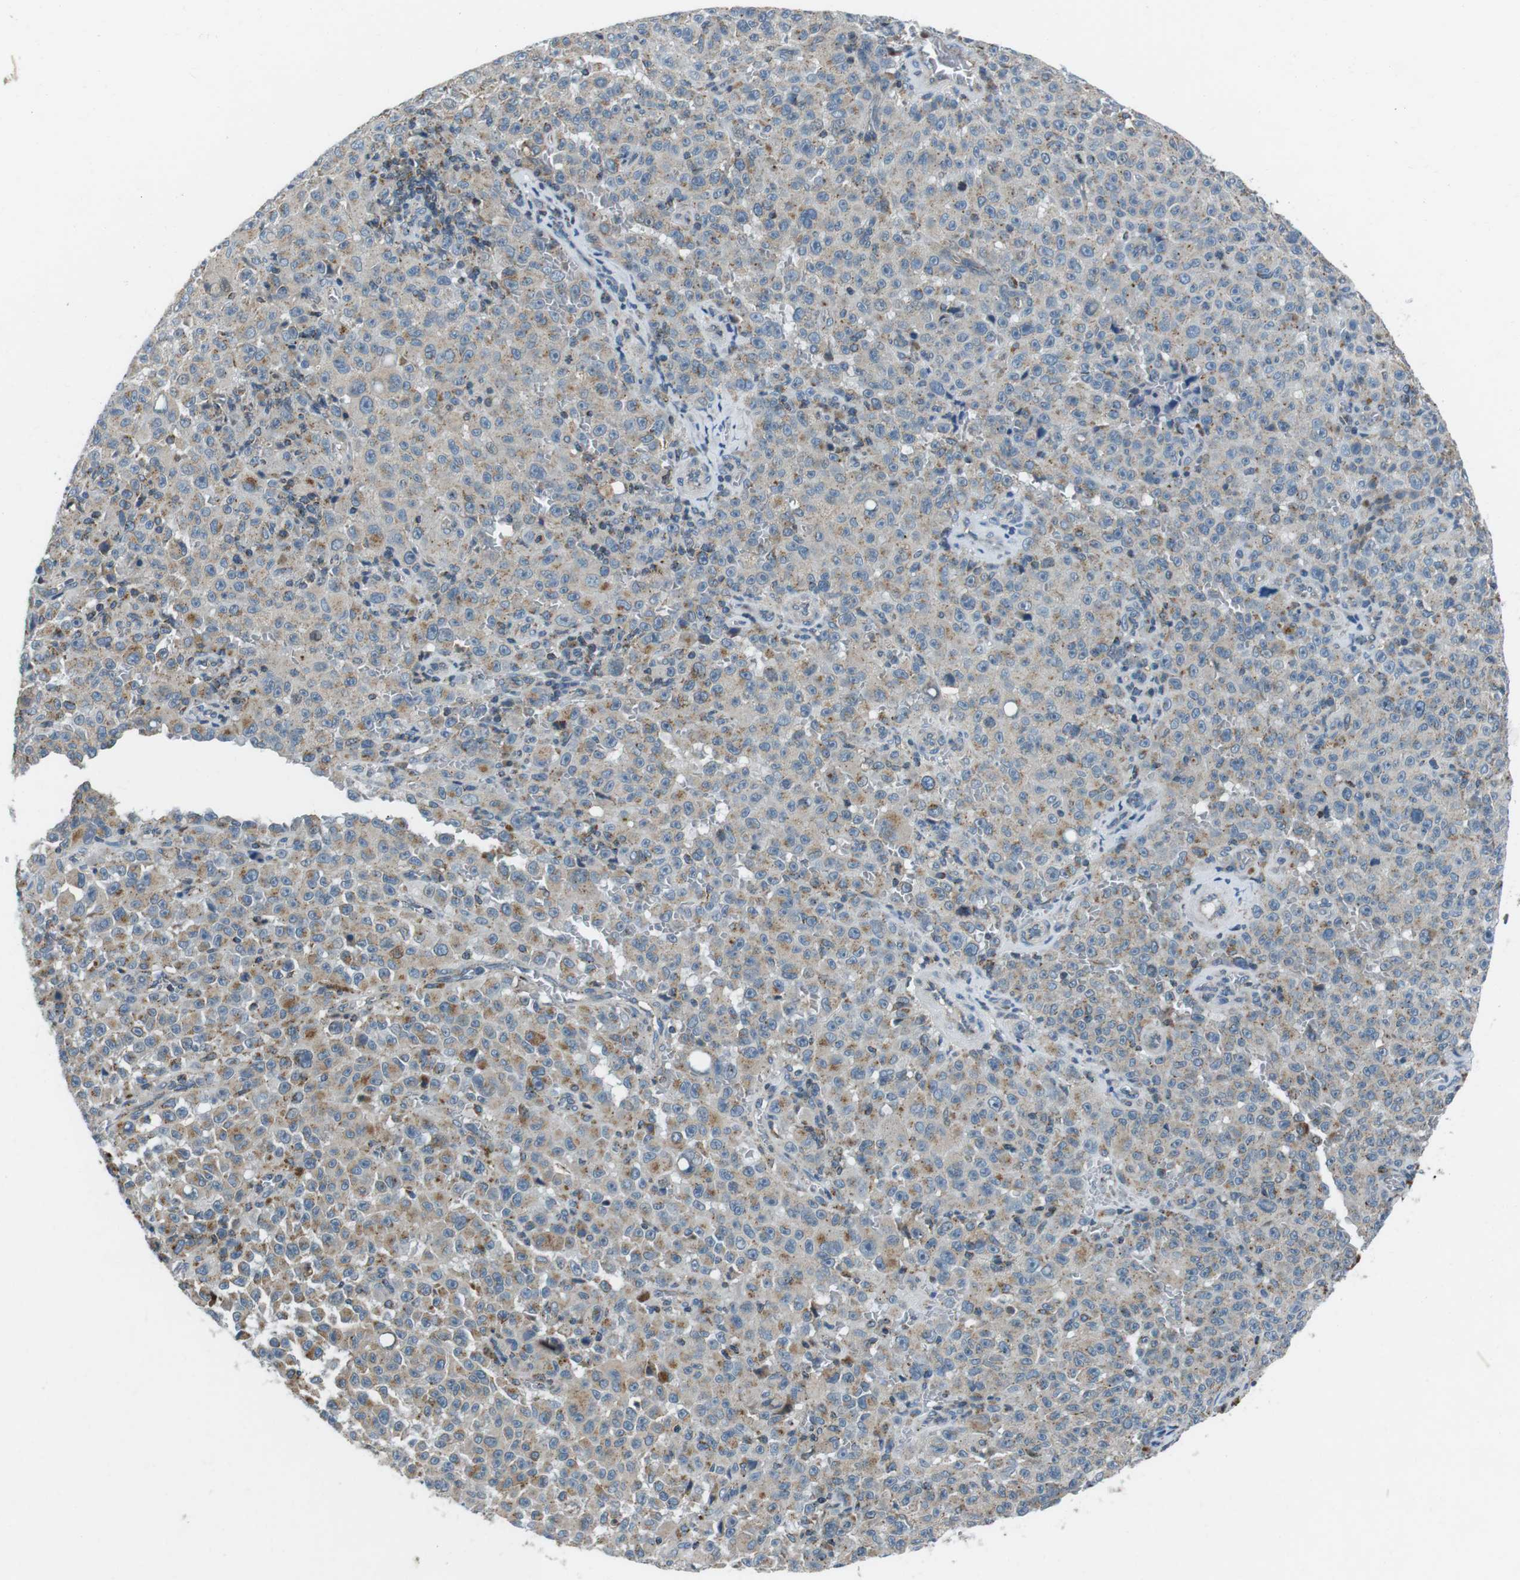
{"staining": {"intensity": "weak", "quantity": "25%-75%", "location": "cytoplasmic/membranous"}, "tissue": "melanoma", "cell_type": "Tumor cells", "image_type": "cancer", "snomed": [{"axis": "morphology", "description": "Malignant melanoma, NOS"}, {"axis": "topography", "description": "Skin"}], "caption": "IHC image of neoplastic tissue: melanoma stained using IHC displays low levels of weak protein expression localized specifically in the cytoplasmic/membranous of tumor cells, appearing as a cytoplasmic/membranous brown color.", "gene": "FAM3B", "patient": {"sex": "female", "age": 82}}